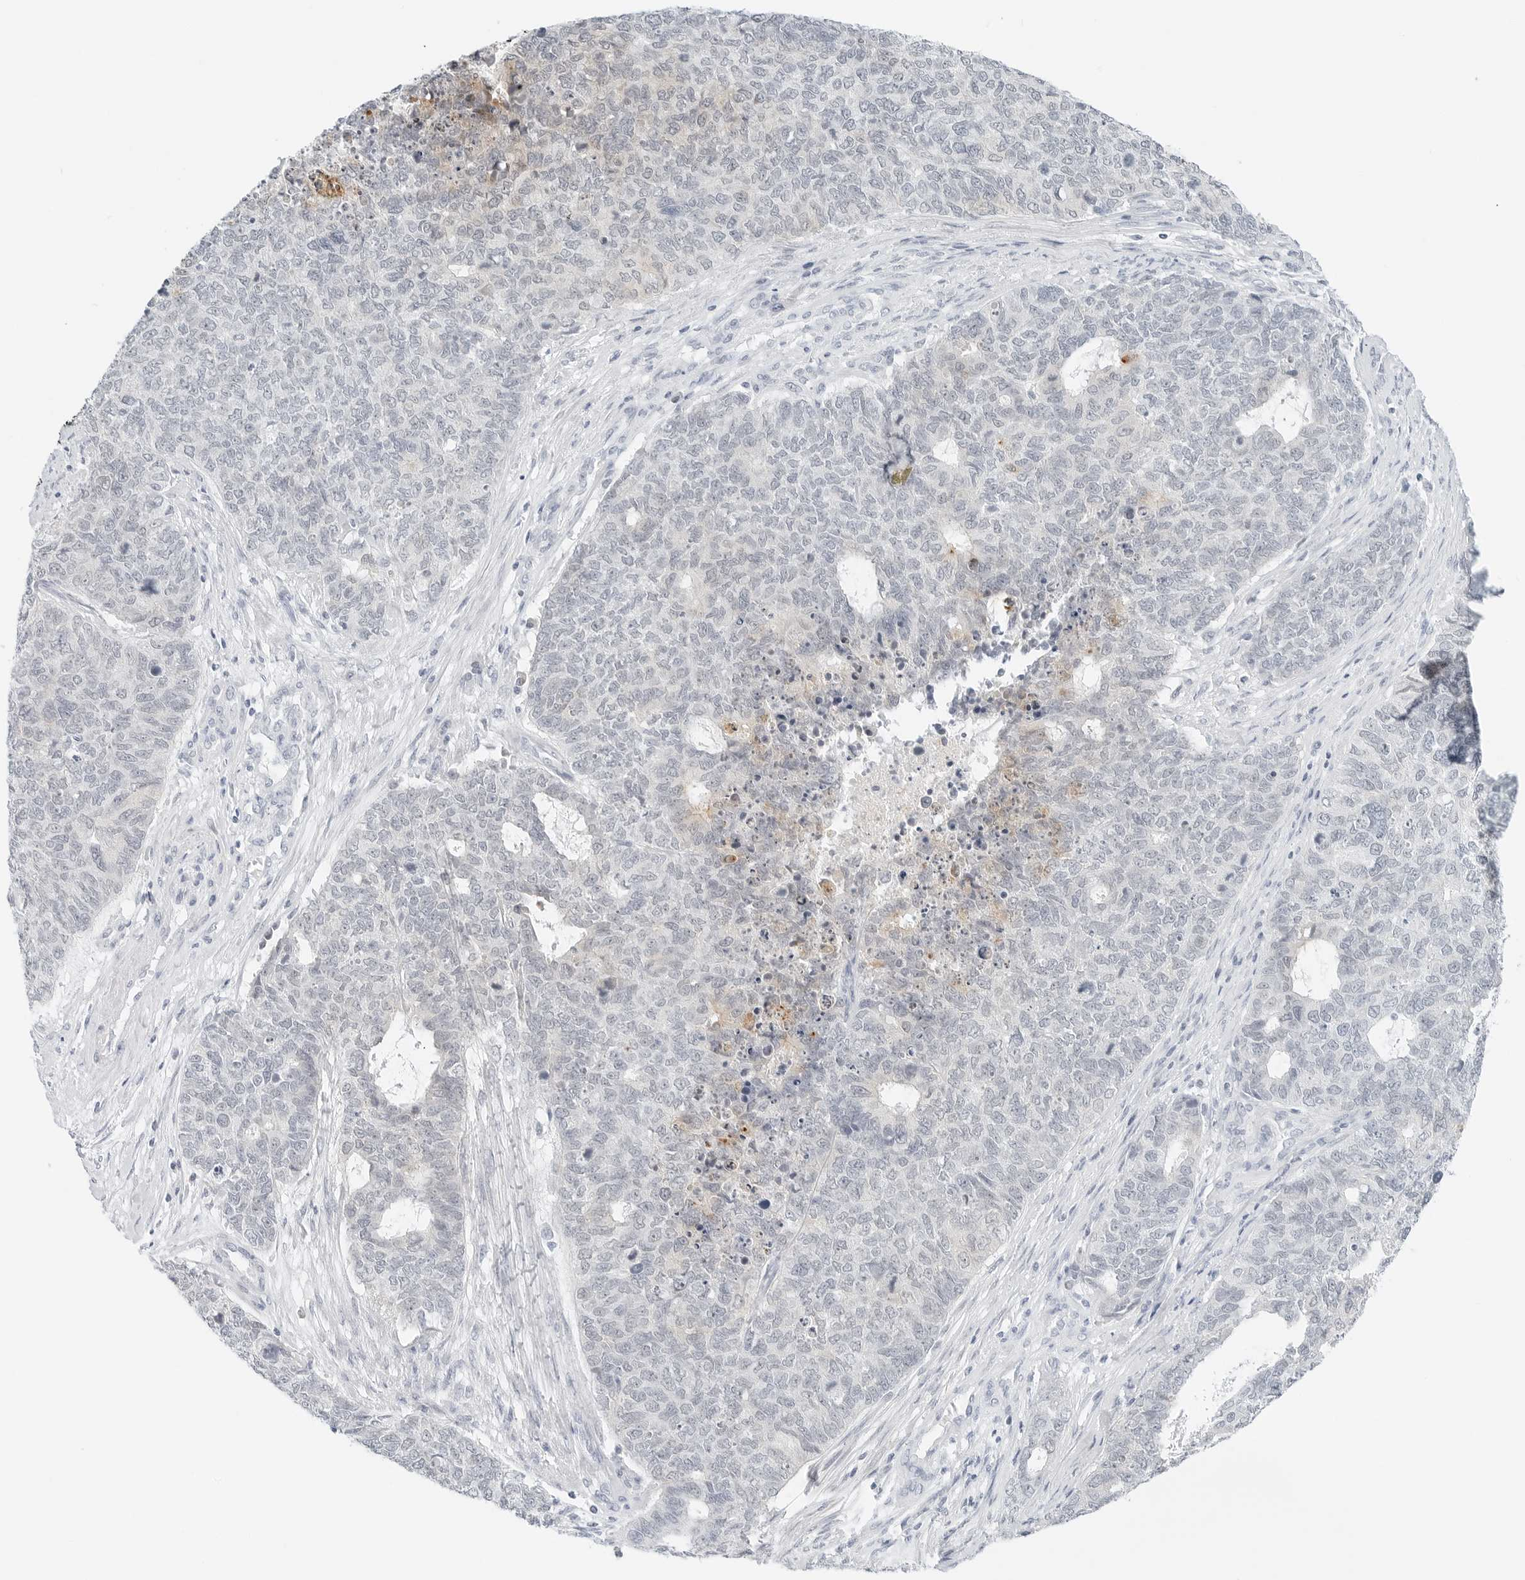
{"staining": {"intensity": "negative", "quantity": "none", "location": "none"}, "tissue": "cervical cancer", "cell_type": "Tumor cells", "image_type": "cancer", "snomed": [{"axis": "morphology", "description": "Squamous cell carcinoma, NOS"}, {"axis": "topography", "description": "Cervix"}], "caption": "Histopathology image shows no significant protein positivity in tumor cells of cervical cancer (squamous cell carcinoma).", "gene": "CCSAP", "patient": {"sex": "female", "age": 63}}